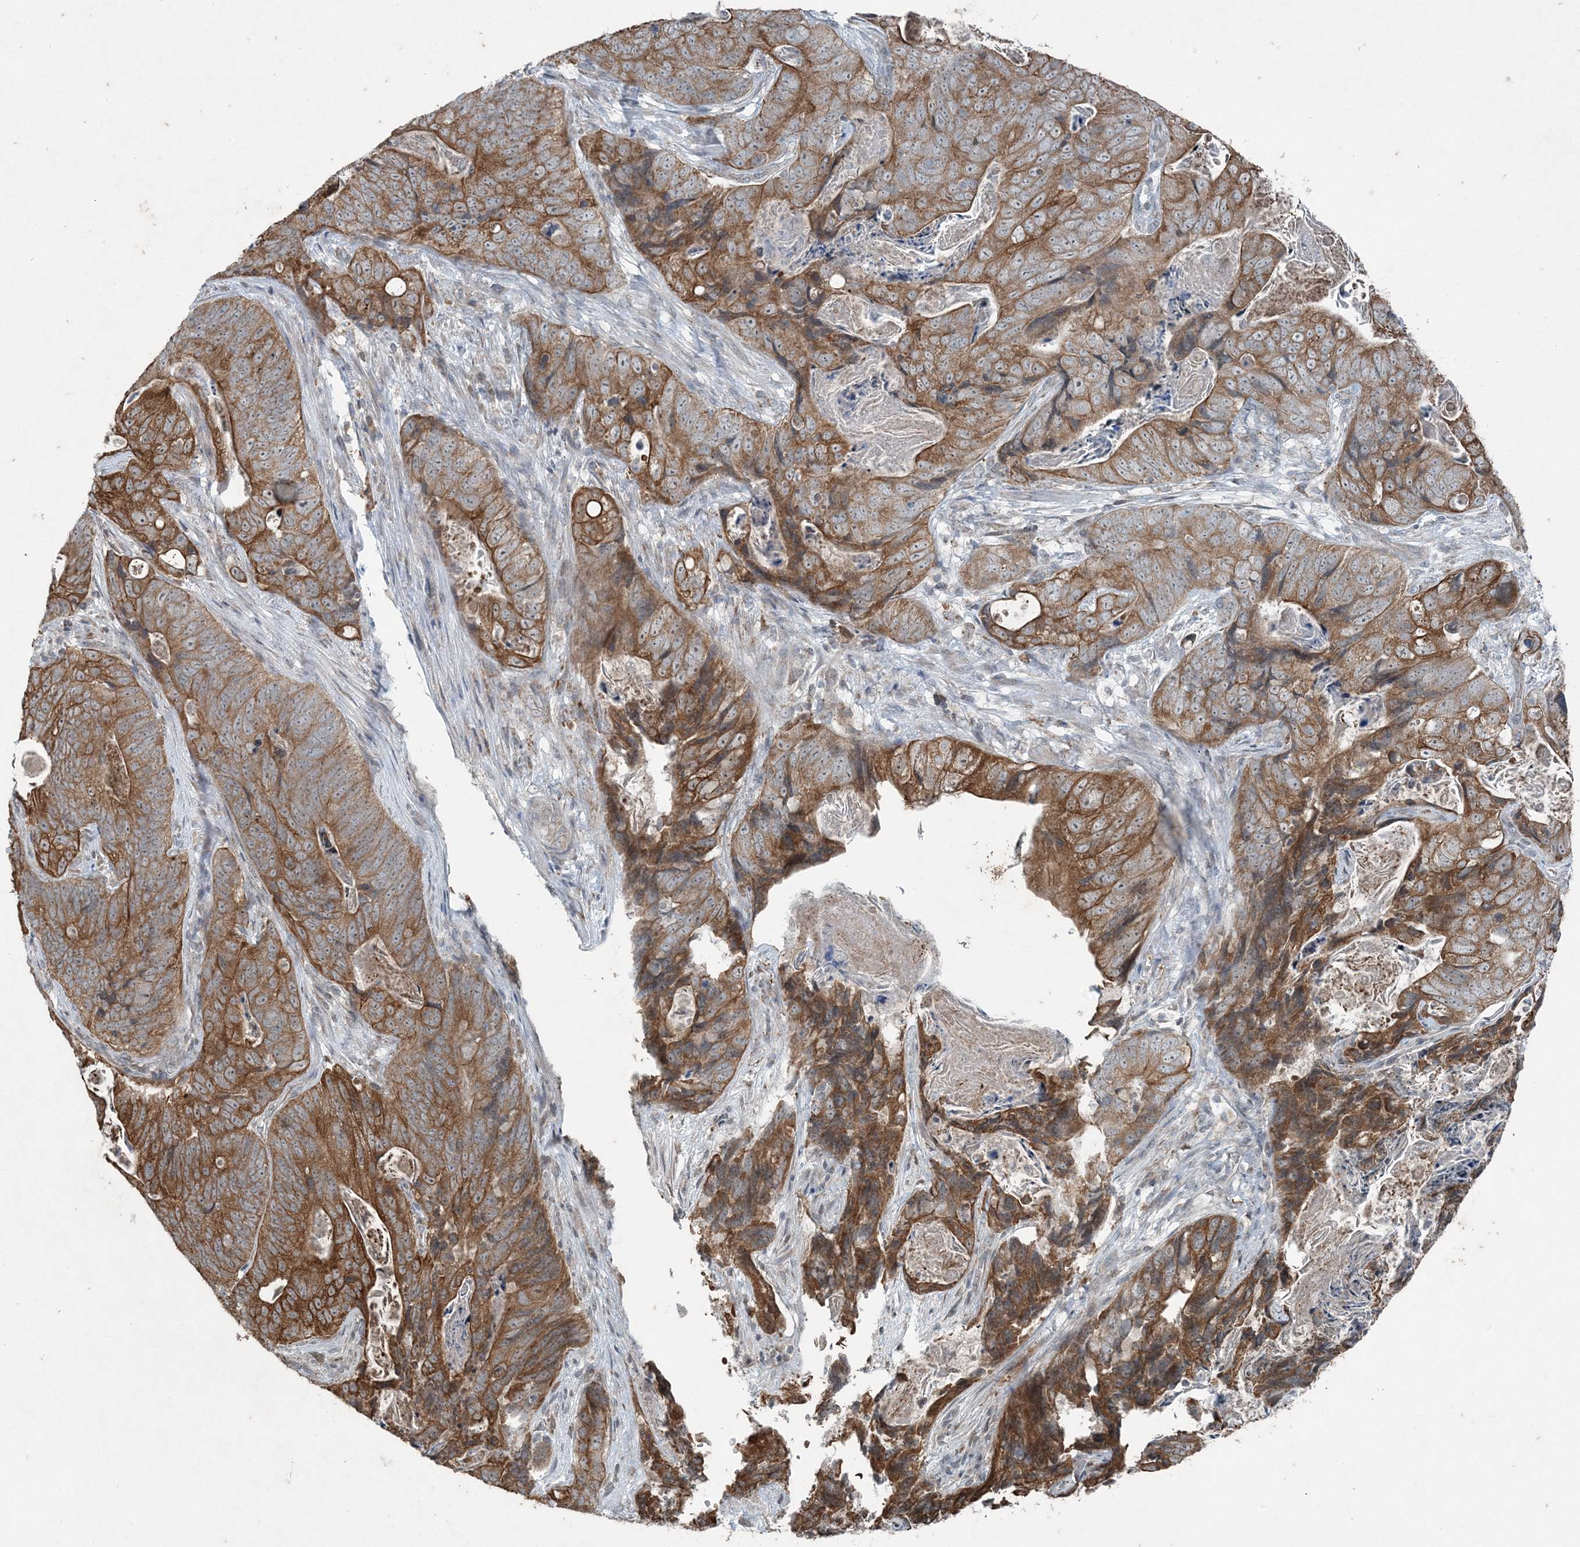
{"staining": {"intensity": "moderate", "quantity": ">75%", "location": "cytoplasmic/membranous"}, "tissue": "stomach cancer", "cell_type": "Tumor cells", "image_type": "cancer", "snomed": [{"axis": "morphology", "description": "Normal tissue, NOS"}, {"axis": "morphology", "description": "Adenocarcinoma, NOS"}, {"axis": "topography", "description": "Stomach"}], "caption": "Immunohistochemistry of human stomach adenocarcinoma exhibits medium levels of moderate cytoplasmic/membranous staining in approximately >75% of tumor cells.", "gene": "PC", "patient": {"sex": "female", "age": 89}}